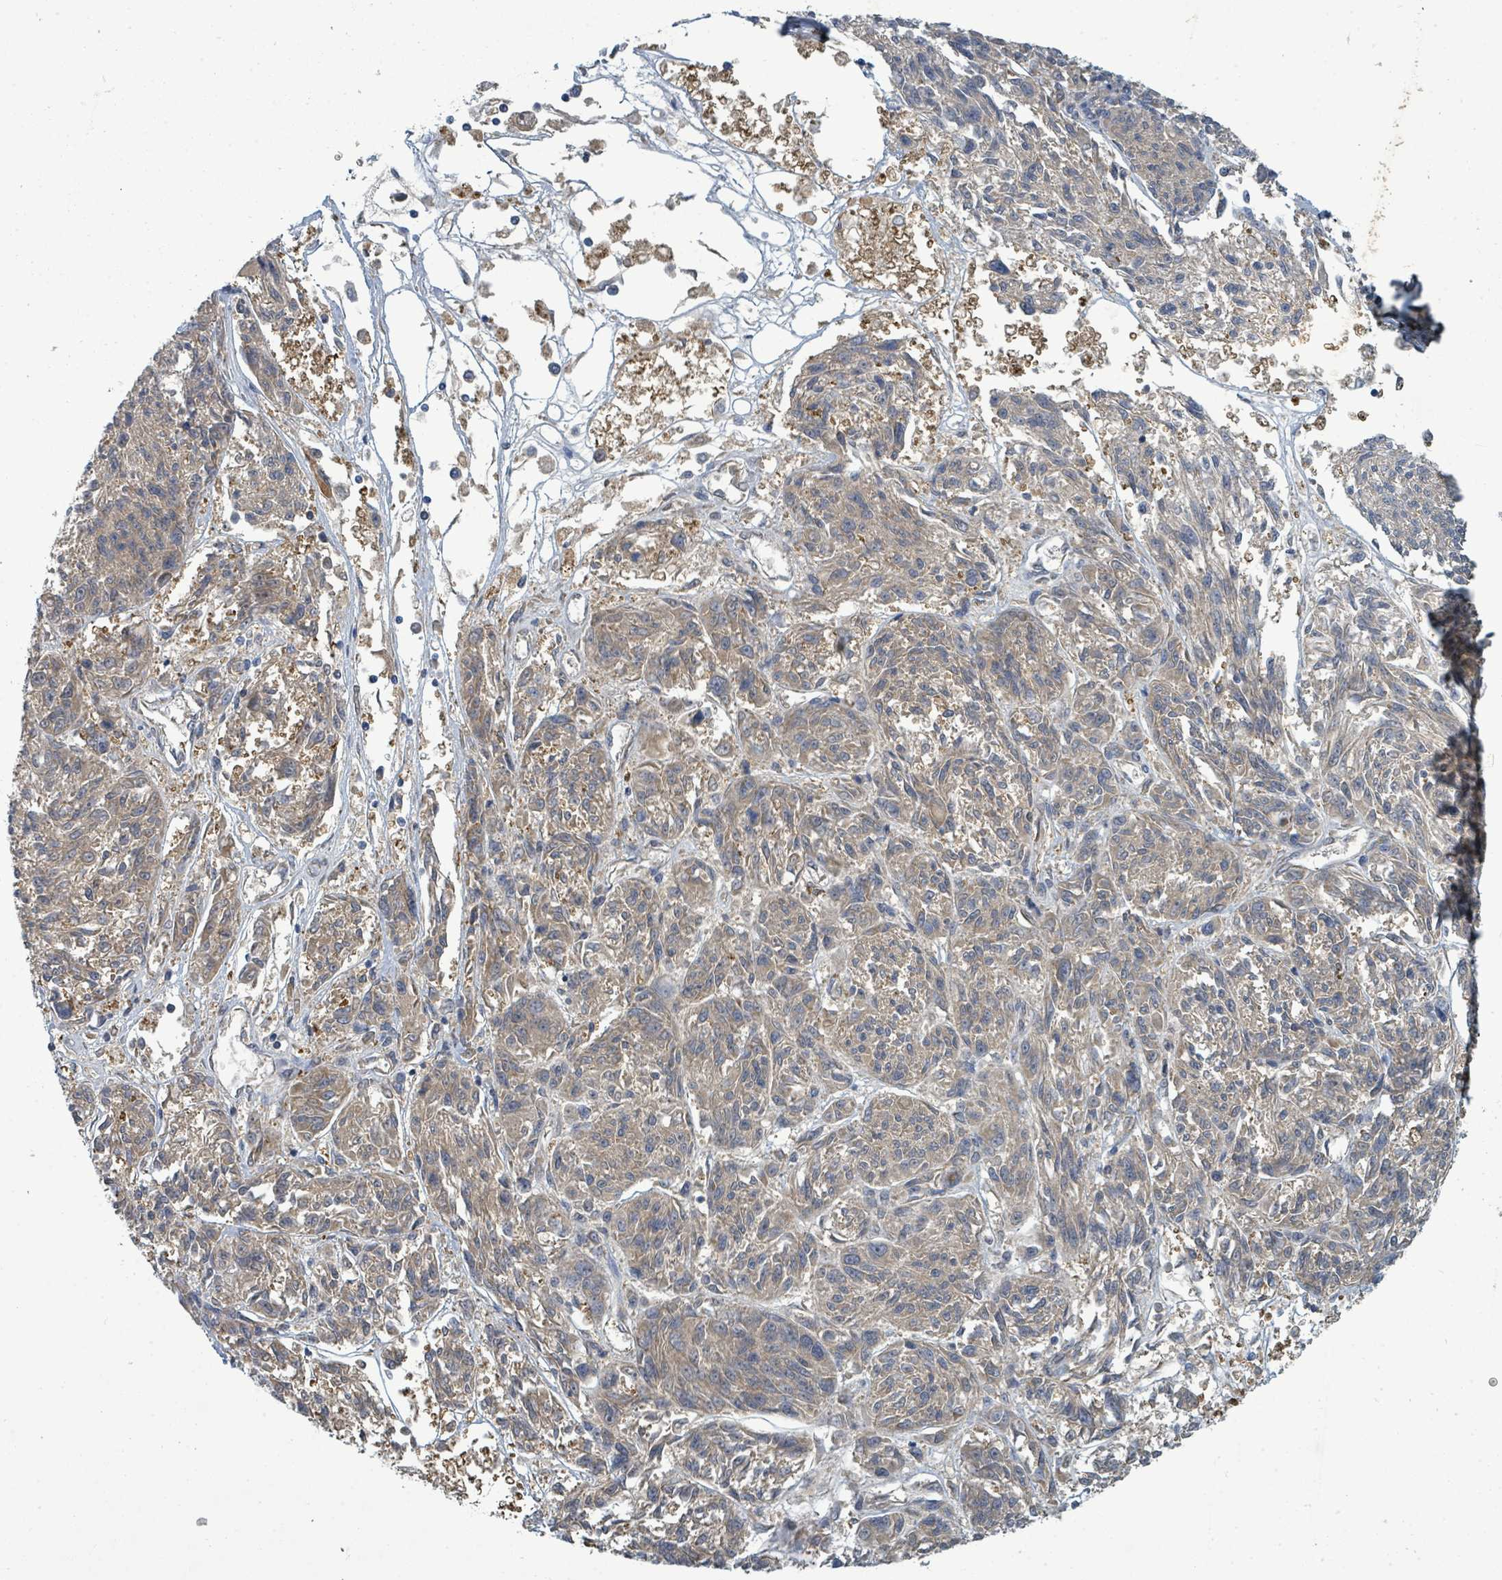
{"staining": {"intensity": "moderate", "quantity": "<25%", "location": "cytoplasmic/membranous"}, "tissue": "melanoma", "cell_type": "Tumor cells", "image_type": "cancer", "snomed": [{"axis": "morphology", "description": "Malignant melanoma, NOS"}, {"axis": "topography", "description": "Skin"}], "caption": "Protein staining of malignant melanoma tissue demonstrates moderate cytoplasmic/membranous expression in about <25% of tumor cells.", "gene": "SLC25A23", "patient": {"sex": "male", "age": 53}}